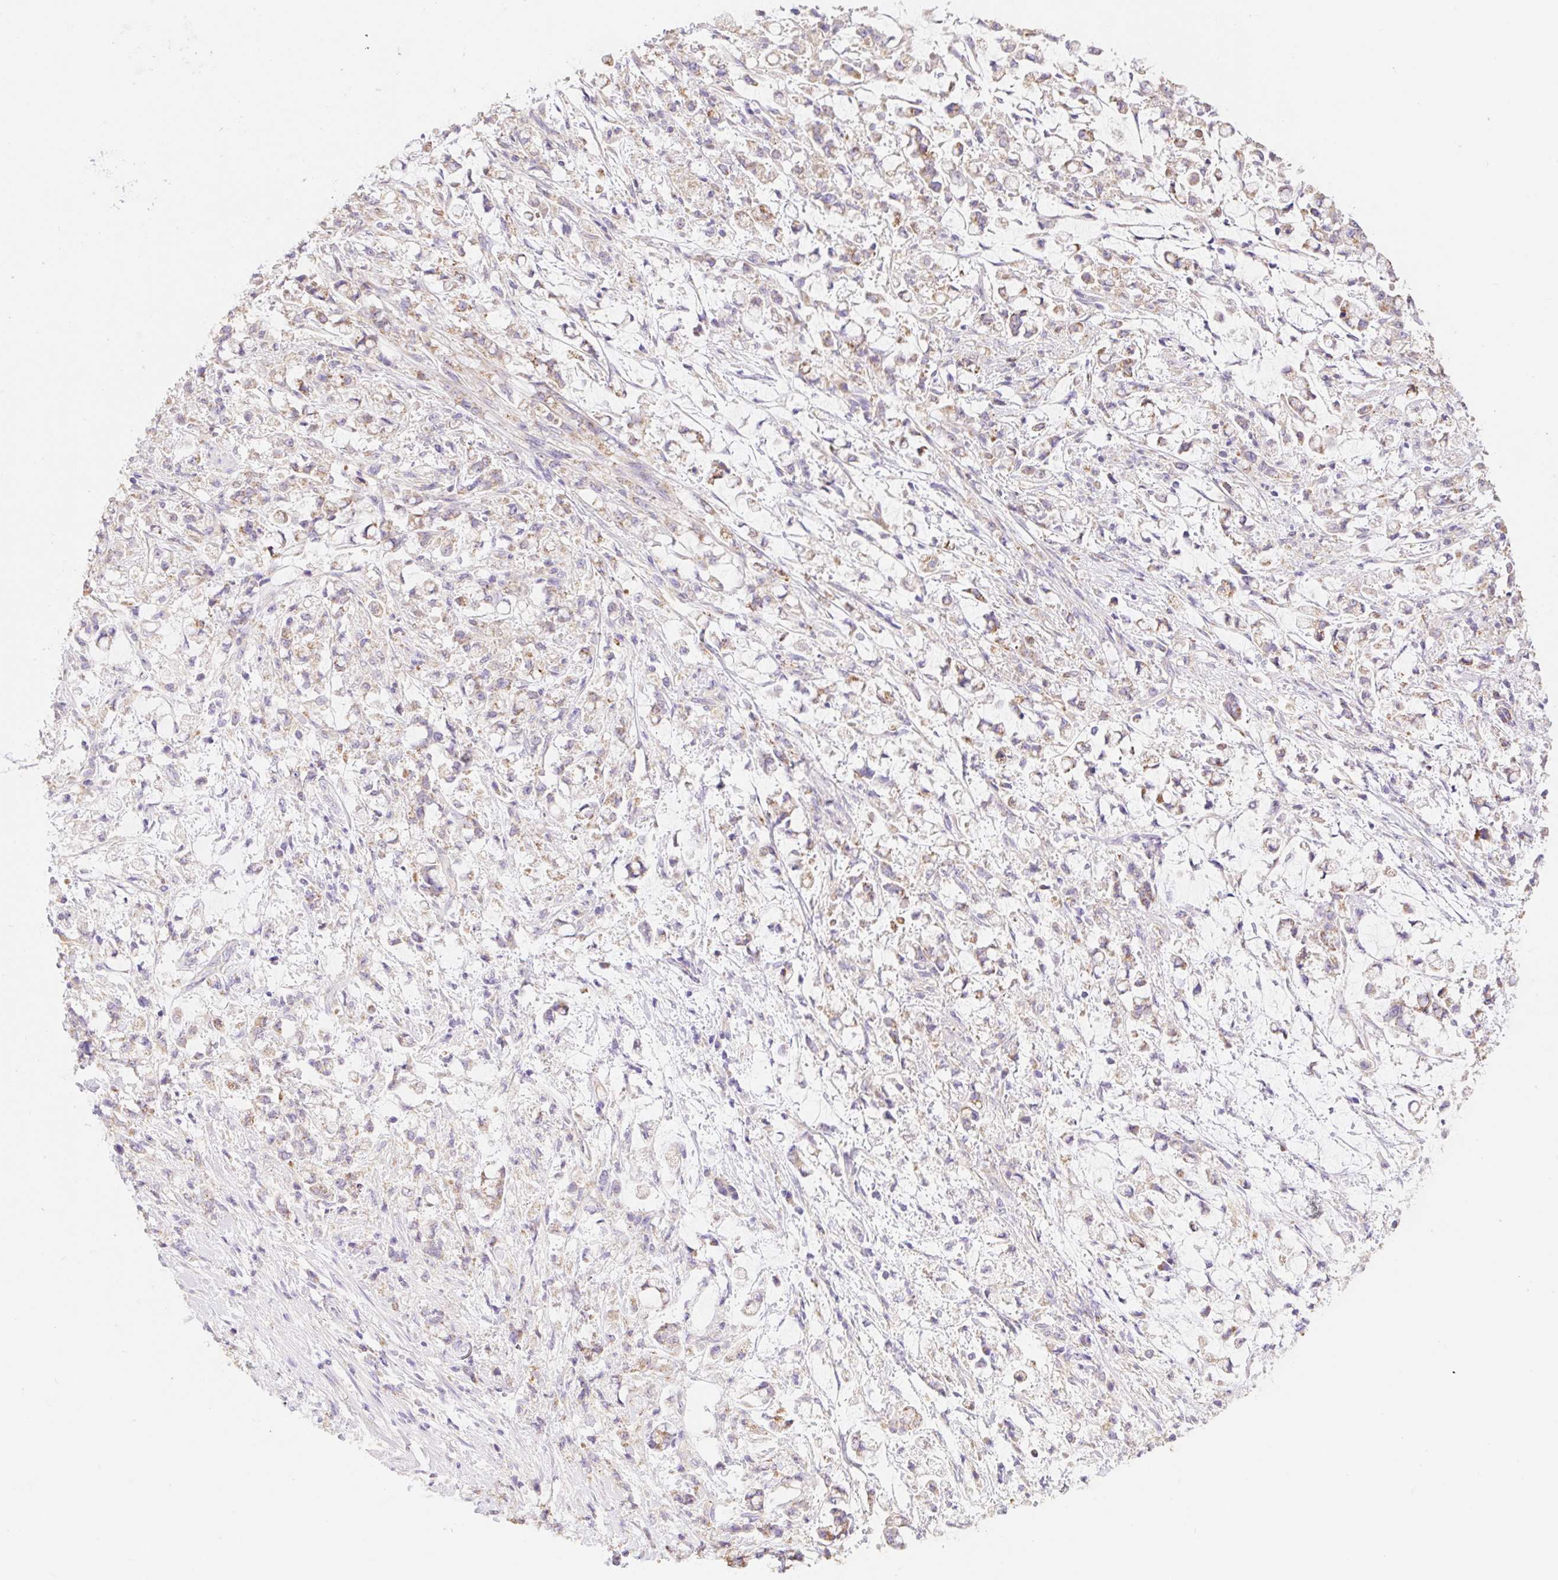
{"staining": {"intensity": "negative", "quantity": "none", "location": "none"}, "tissue": "stomach cancer", "cell_type": "Tumor cells", "image_type": "cancer", "snomed": [{"axis": "morphology", "description": "Adenocarcinoma, NOS"}, {"axis": "topography", "description": "Stomach"}], "caption": "Tumor cells show no significant expression in stomach adenocarcinoma. The staining is performed using DAB brown chromogen with nuclei counter-stained in using hematoxylin.", "gene": "COPZ2", "patient": {"sex": "female", "age": 60}}